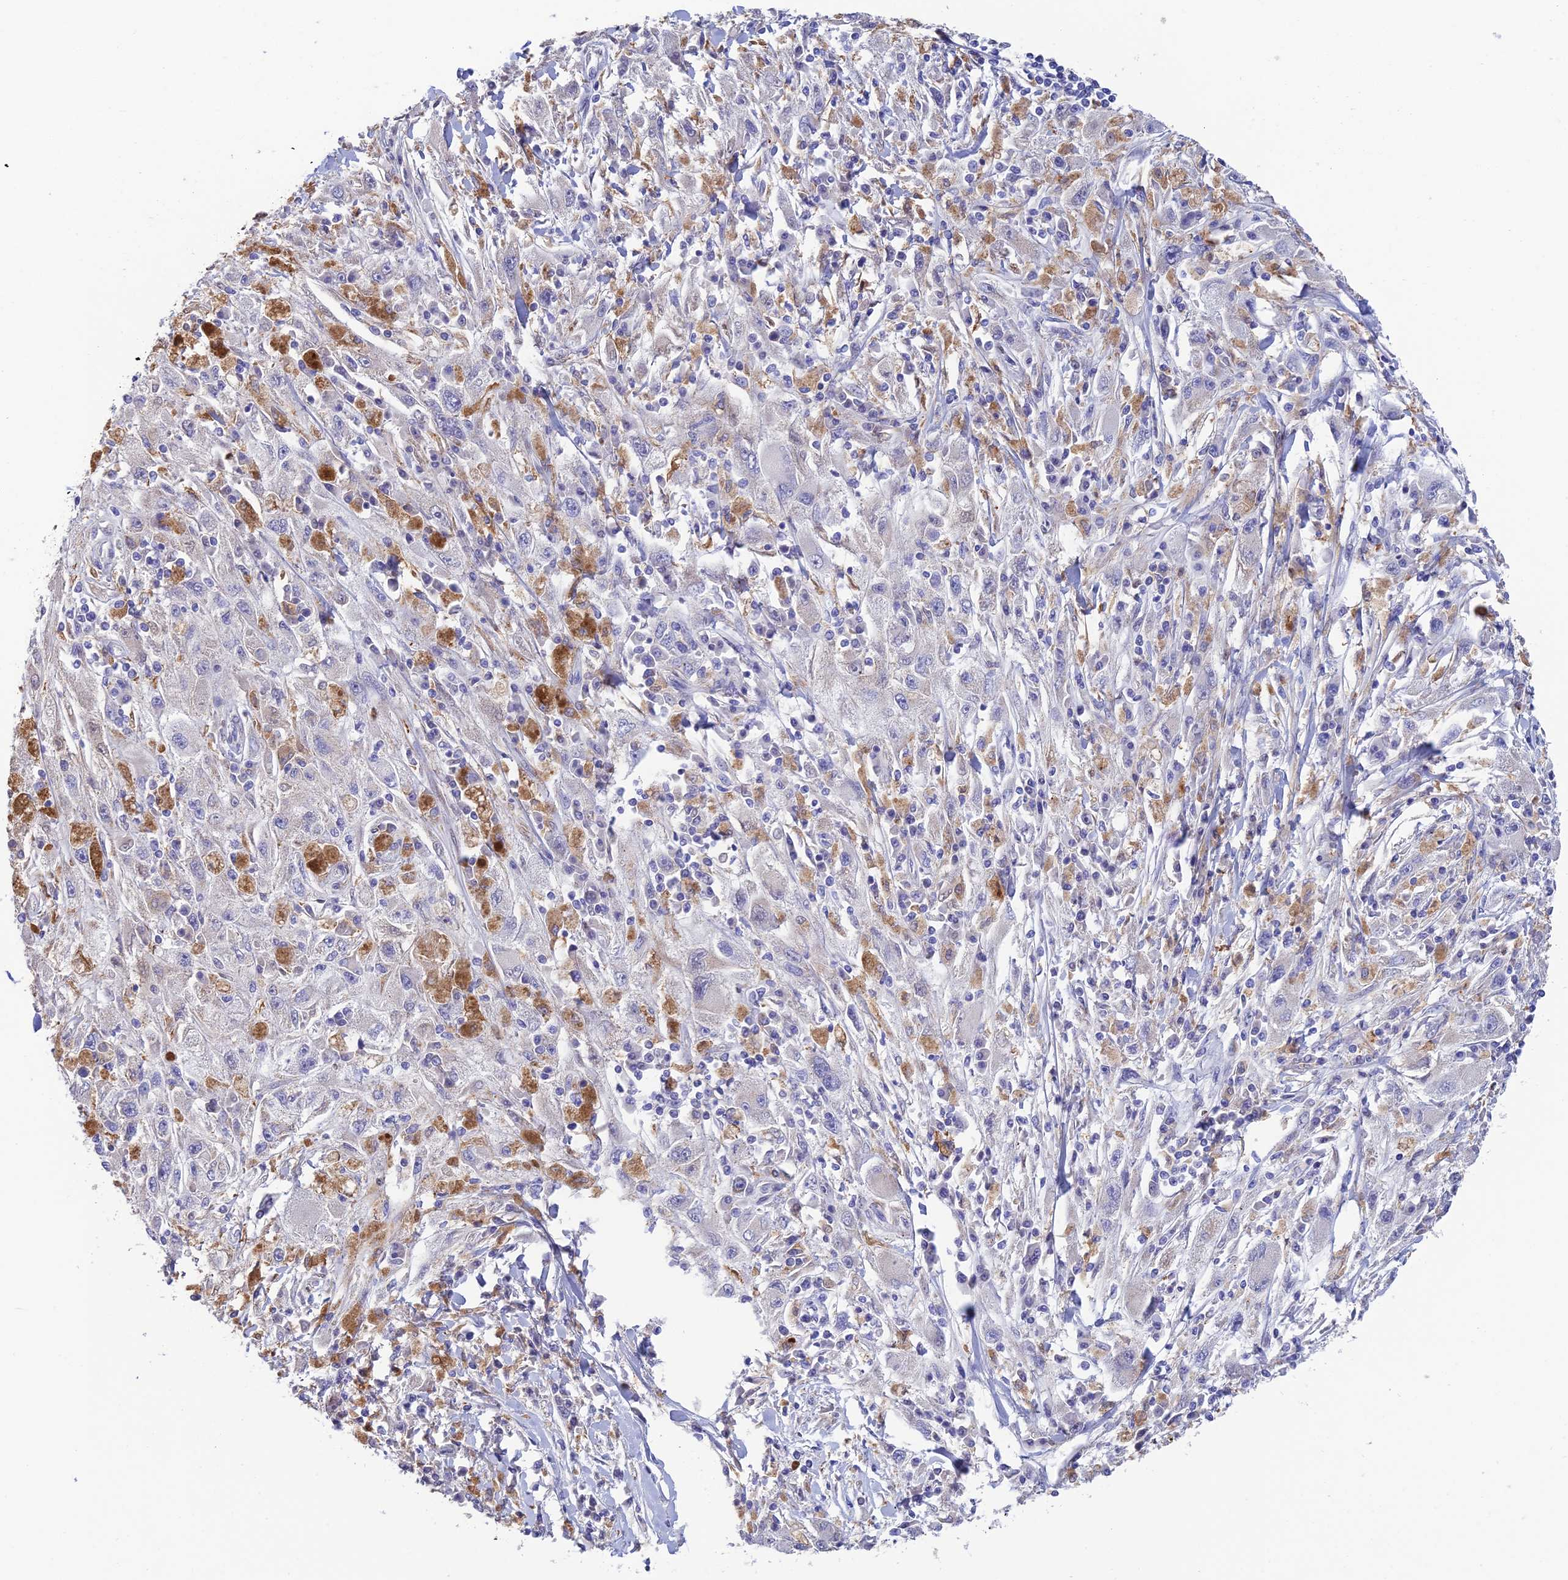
{"staining": {"intensity": "negative", "quantity": "none", "location": "none"}, "tissue": "melanoma", "cell_type": "Tumor cells", "image_type": "cancer", "snomed": [{"axis": "morphology", "description": "Malignant melanoma, Metastatic site"}, {"axis": "topography", "description": "Skin"}], "caption": "This is an immunohistochemistry photomicrograph of human malignant melanoma (metastatic site). There is no staining in tumor cells.", "gene": "CSPG4", "patient": {"sex": "male", "age": 53}}